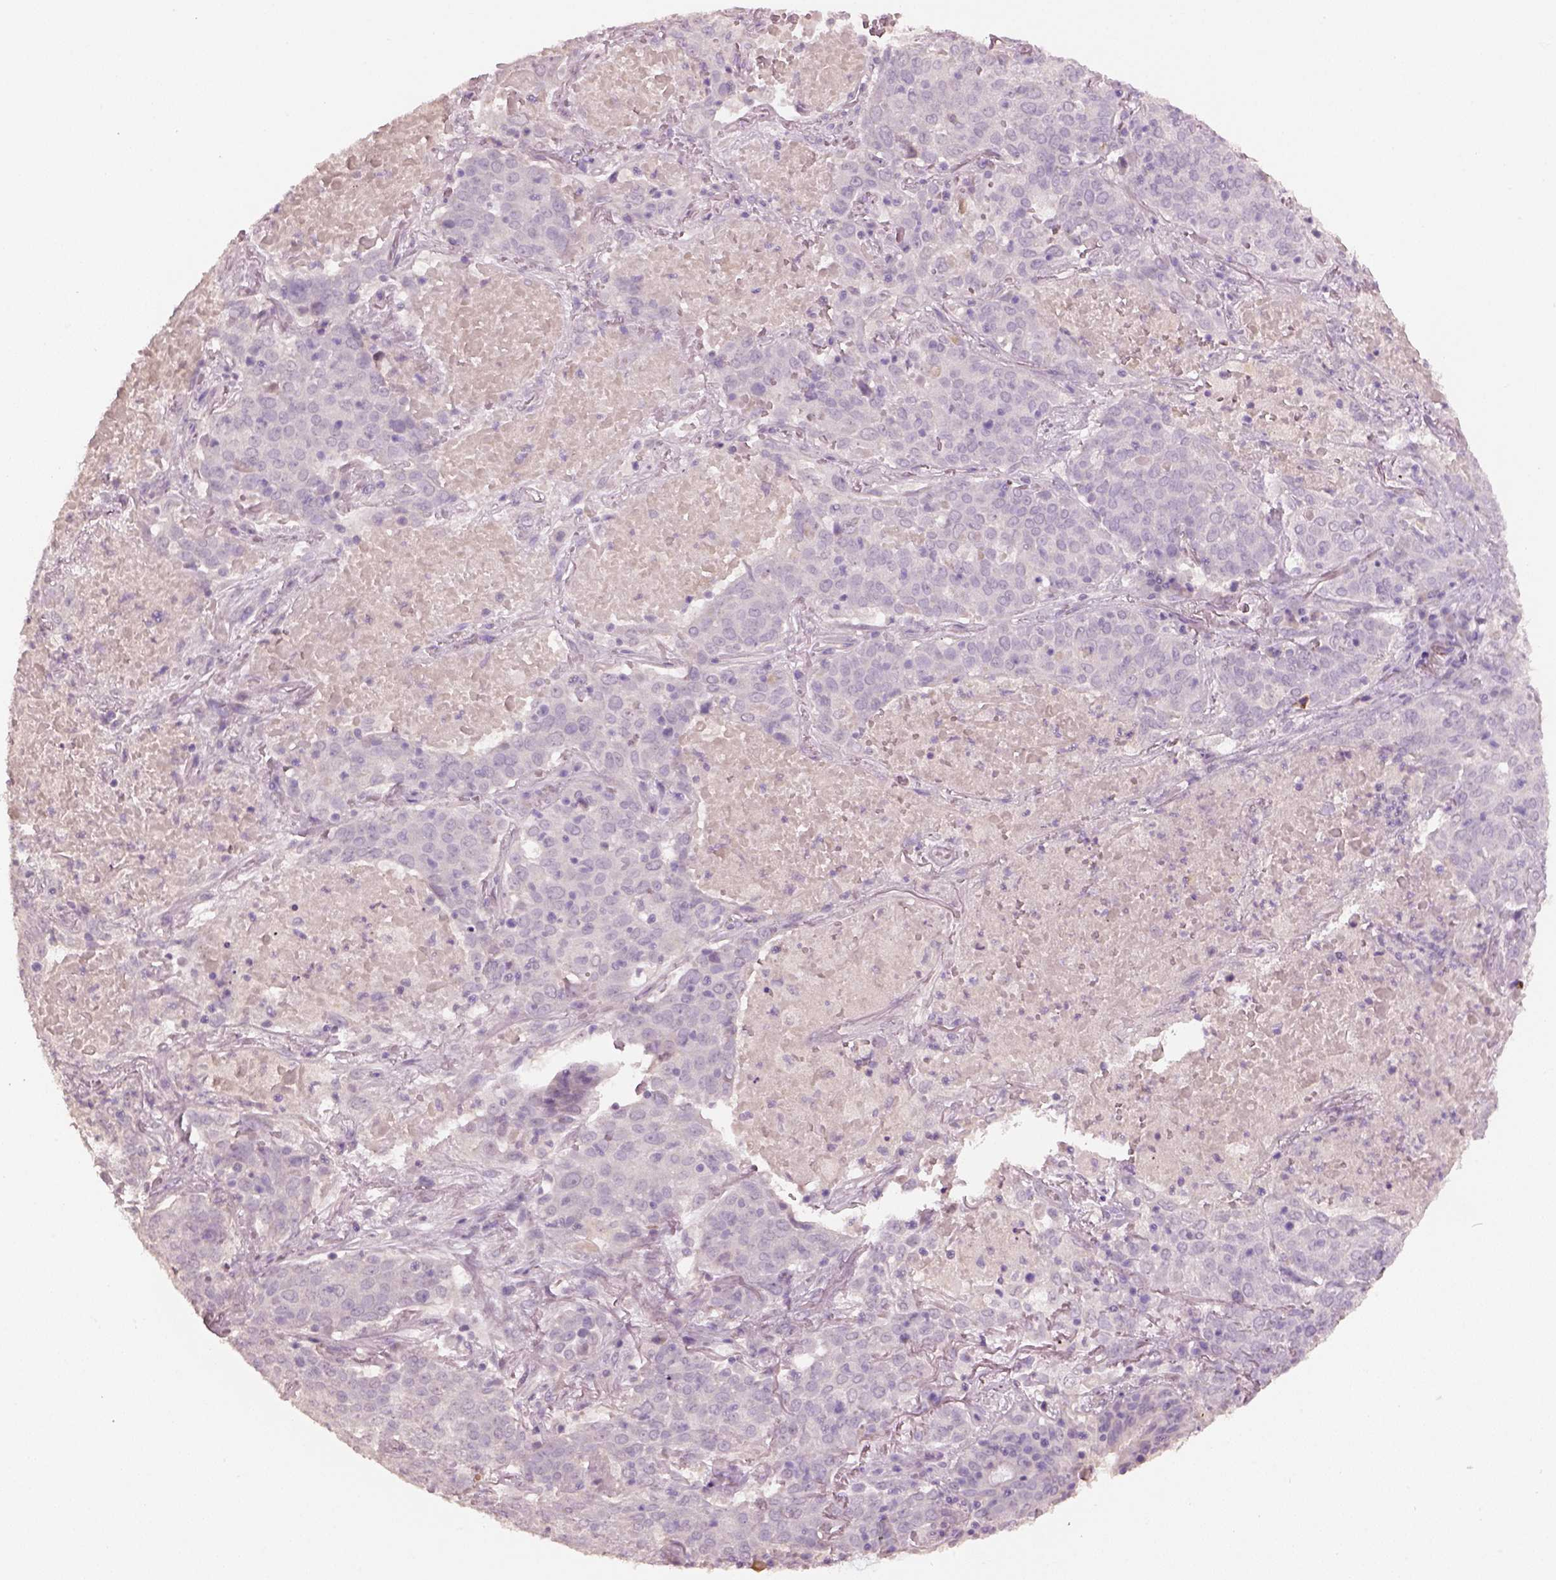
{"staining": {"intensity": "negative", "quantity": "none", "location": "none"}, "tissue": "lung cancer", "cell_type": "Tumor cells", "image_type": "cancer", "snomed": [{"axis": "morphology", "description": "Squamous cell carcinoma, NOS"}, {"axis": "topography", "description": "Lung"}], "caption": "Lung cancer stained for a protein using IHC shows no staining tumor cells.", "gene": "KCNIP3", "patient": {"sex": "male", "age": 82}}